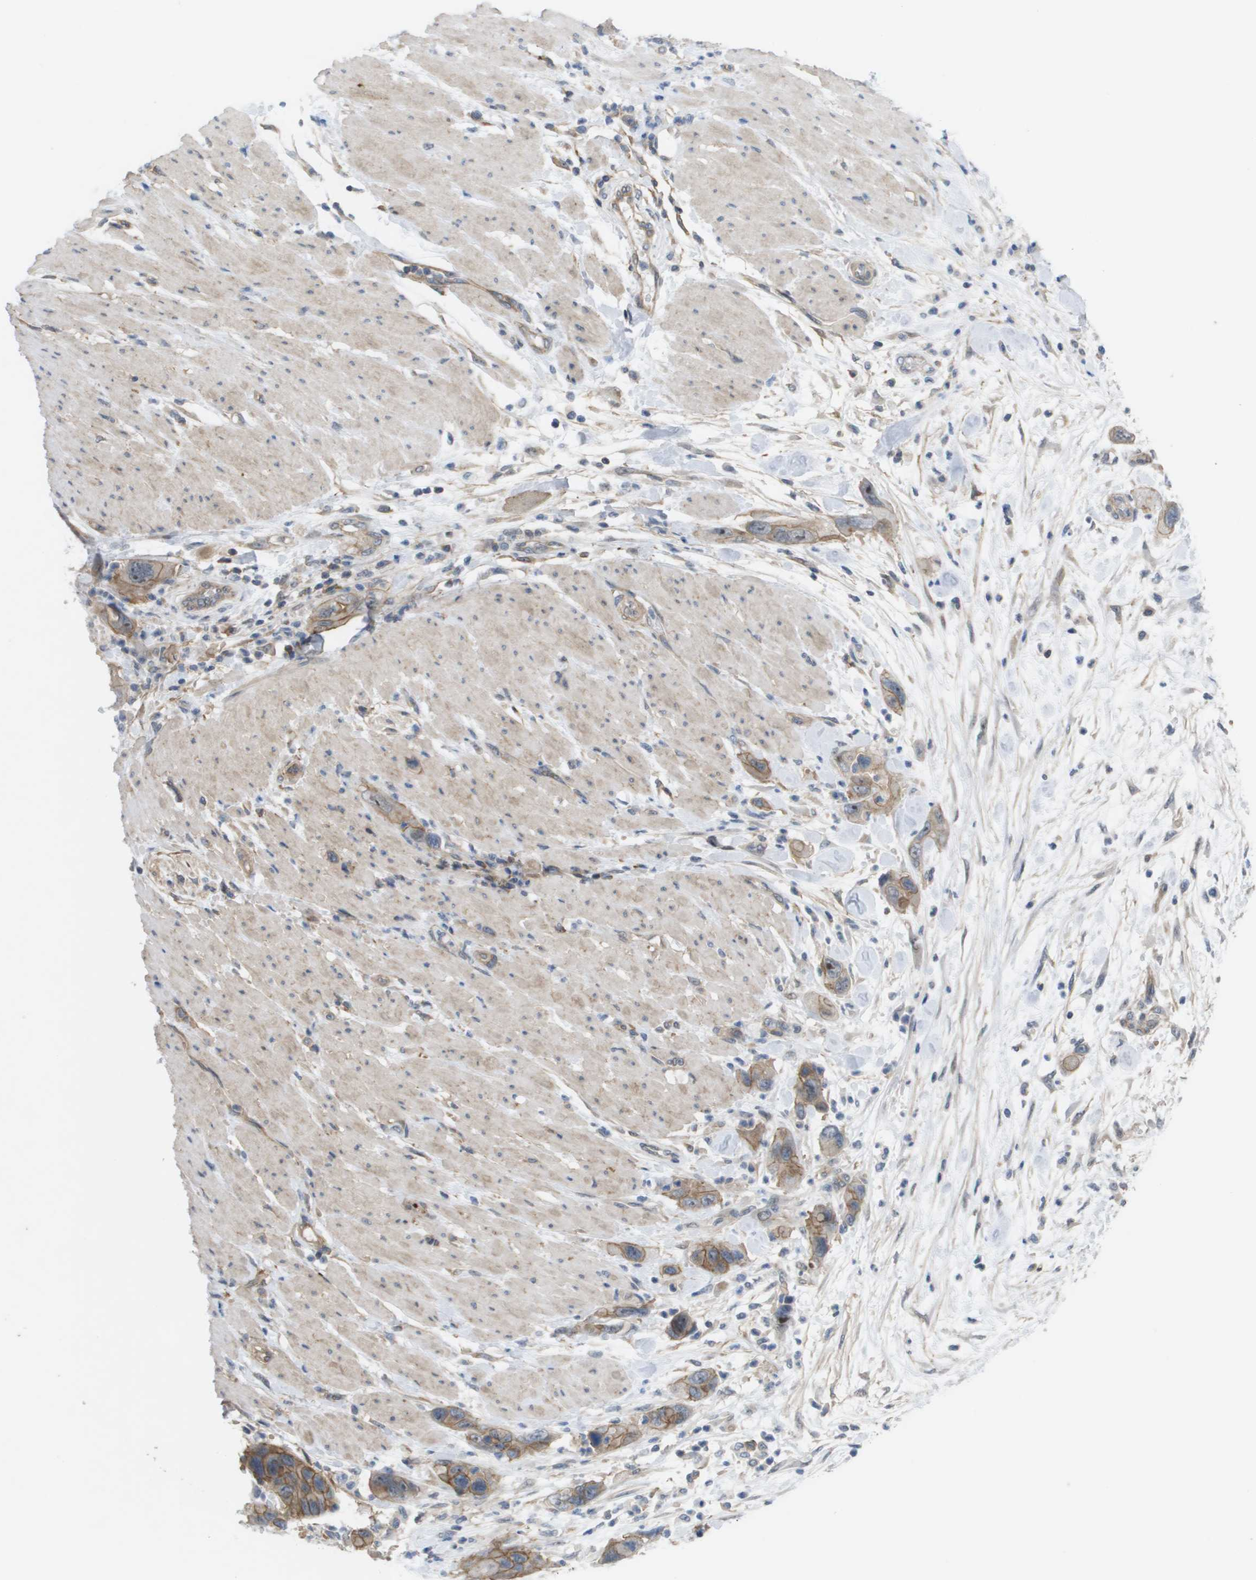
{"staining": {"intensity": "weak", "quantity": ">75%", "location": "cytoplasmic/membranous"}, "tissue": "pancreatic cancer", "cell_type": "Tumor cells", "image_type": "cancer", "snomed": [{"axis": "morphology", "description": "Normal tissue, NOS"}, {"axis": "morphology", "description": "Adenocarcinoma, NOS"}, {"axis": "topography", "description": "Pancreas"}], "caption": "A micrograph of human pancreatic cancer (adenocarcinoma) stained for a protein exhibits weak cytoplasmic/membranous brown staining in tumor cells.", "gene": "MTARC2", "patient": {"sex": "female", "age": 71}}